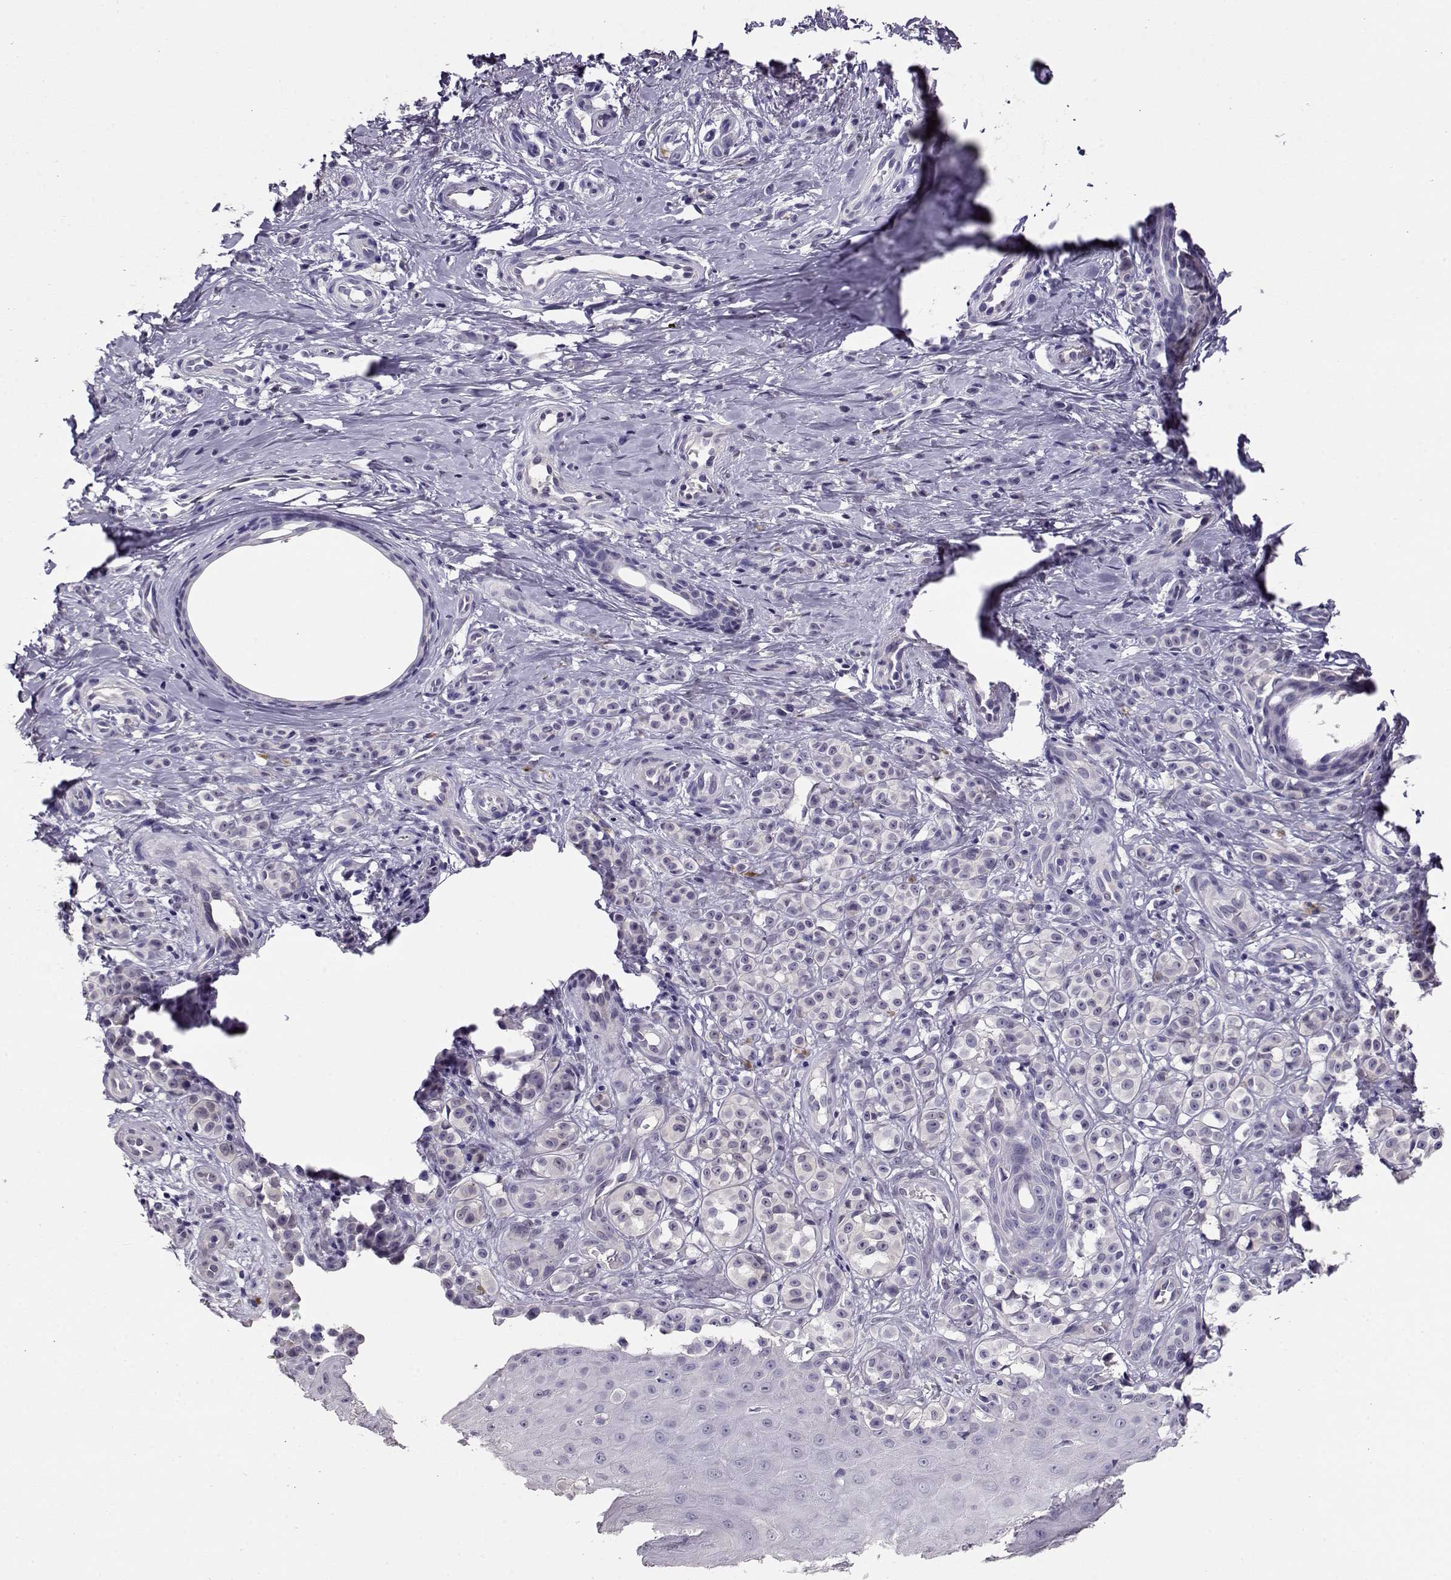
{"staining": {"intensity": "negative", "quantity": "none", "location": "none"}, "tissue": "melanoma", "cell_type": "Tumor cells", "image_type": "cancer", "snomed": [{"axis": "morphology", "description": "Malignant melanoma, NOS"}, {"axis": "topography", "description": "Skin"}], "caption": "A histopathology image of malignant melanoma stained for a protein displays no brown staining in tumor cells. (Stains: DAB IHC with hematoxylin counter stain, Microscopy: brightfield microscopy at high magnification).", "gene": "CCR8", "patient": {"sex": "female", "age": 76}}